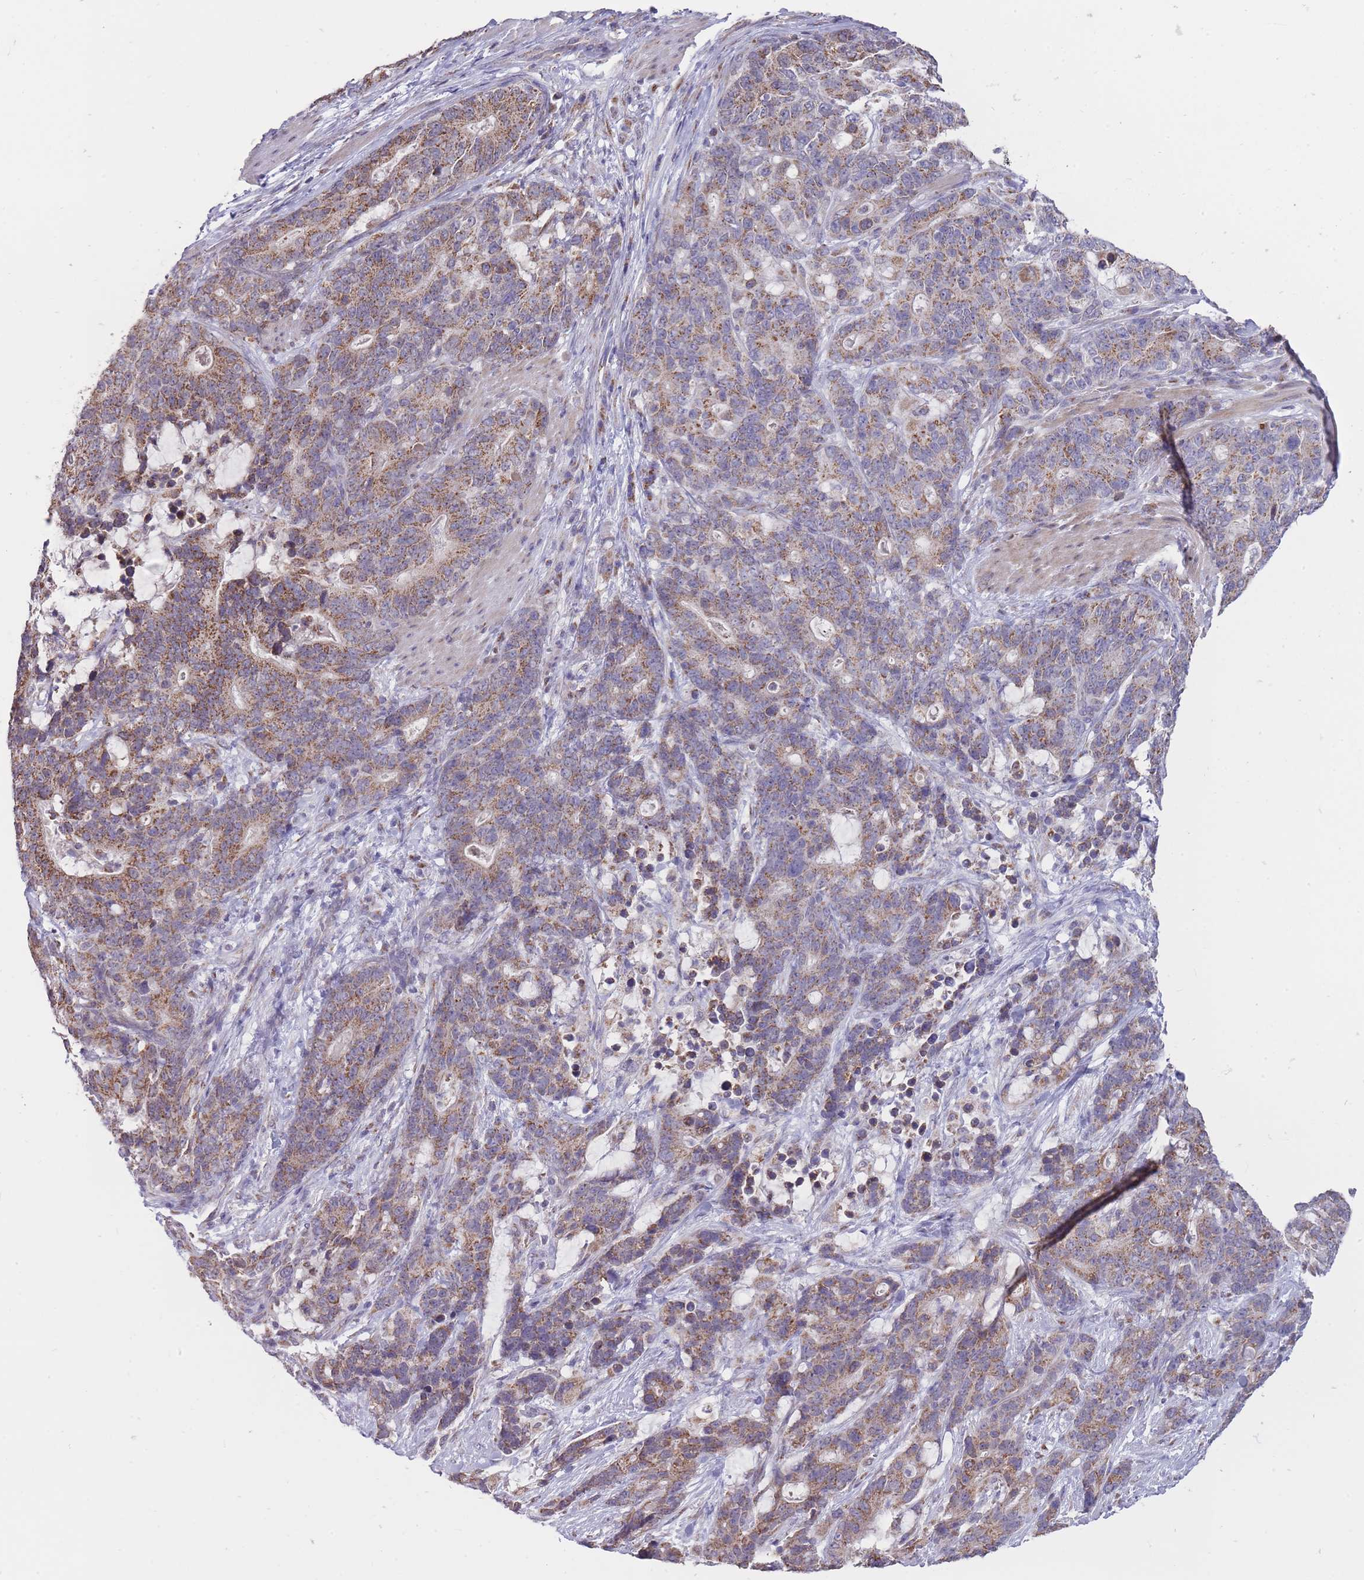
{"staining": {"intensity": "moderate", "quantity": ">75%", "location": "cytoplasmic/membranous"}, "tissue": "stomach cancer", "cell_type": "Tumor cells", "image_type": "cancer", "snomed": [{"axis": "morphology", "description": "Normal tissue, NOS"}, {"axis": "morphology", "description": "Adenocarcinoma, NOS"}, {"axis": "topography", "description": "Stomach"}], "caption": "A high-resolution histopathology image shows immunohistochemistry staining of stomach cancer, which shows moderate cytoplasmic/membranous staining in approximately >75% of tumor cells.", "gene": "NELL1", "patient": {"sex": "female", "age": 64}}